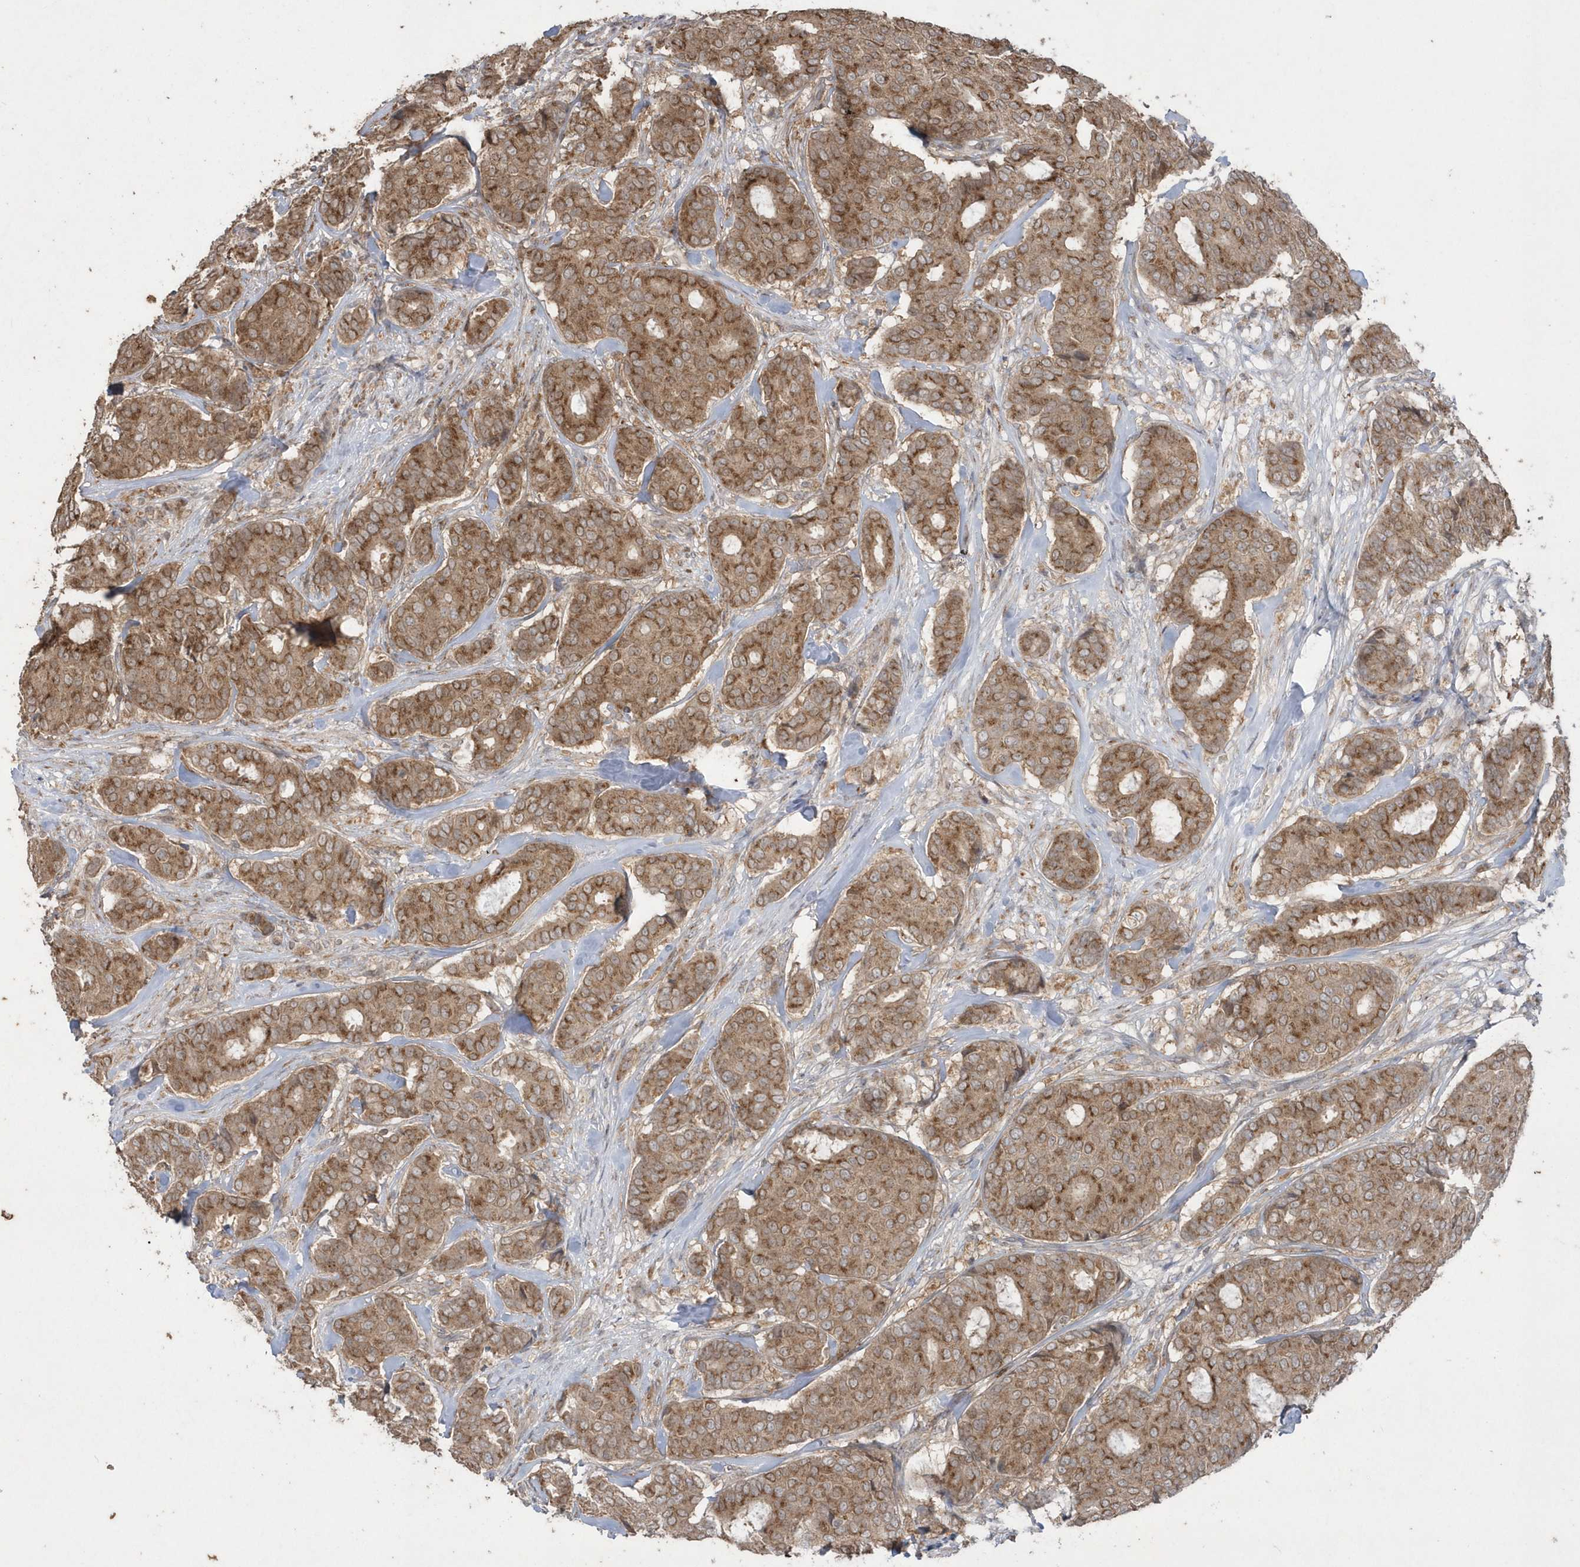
{"staining": {"intensity": "moderate", "quantity": ">75%", "location": "cytoplasmic/membranous"}, "tissue": "breast cancer", "cell_type": "Tumor cells", "image_type": "cancer", "snomed": [{"axis": "morphology", "description": "Duct carcinoma"}, {"axis": "topography", "description": "Breast"}], "caption": "Moderate cytoplasmic/membranous expression is identified in approximately >75% of tumor cells in invasive ductal carcinoma (breast). (brown staining indicates protein expression, while blue staining denotes nuclei).", "gene": "GEMIN6", "patient": {"sex": "female", "age": 75}}